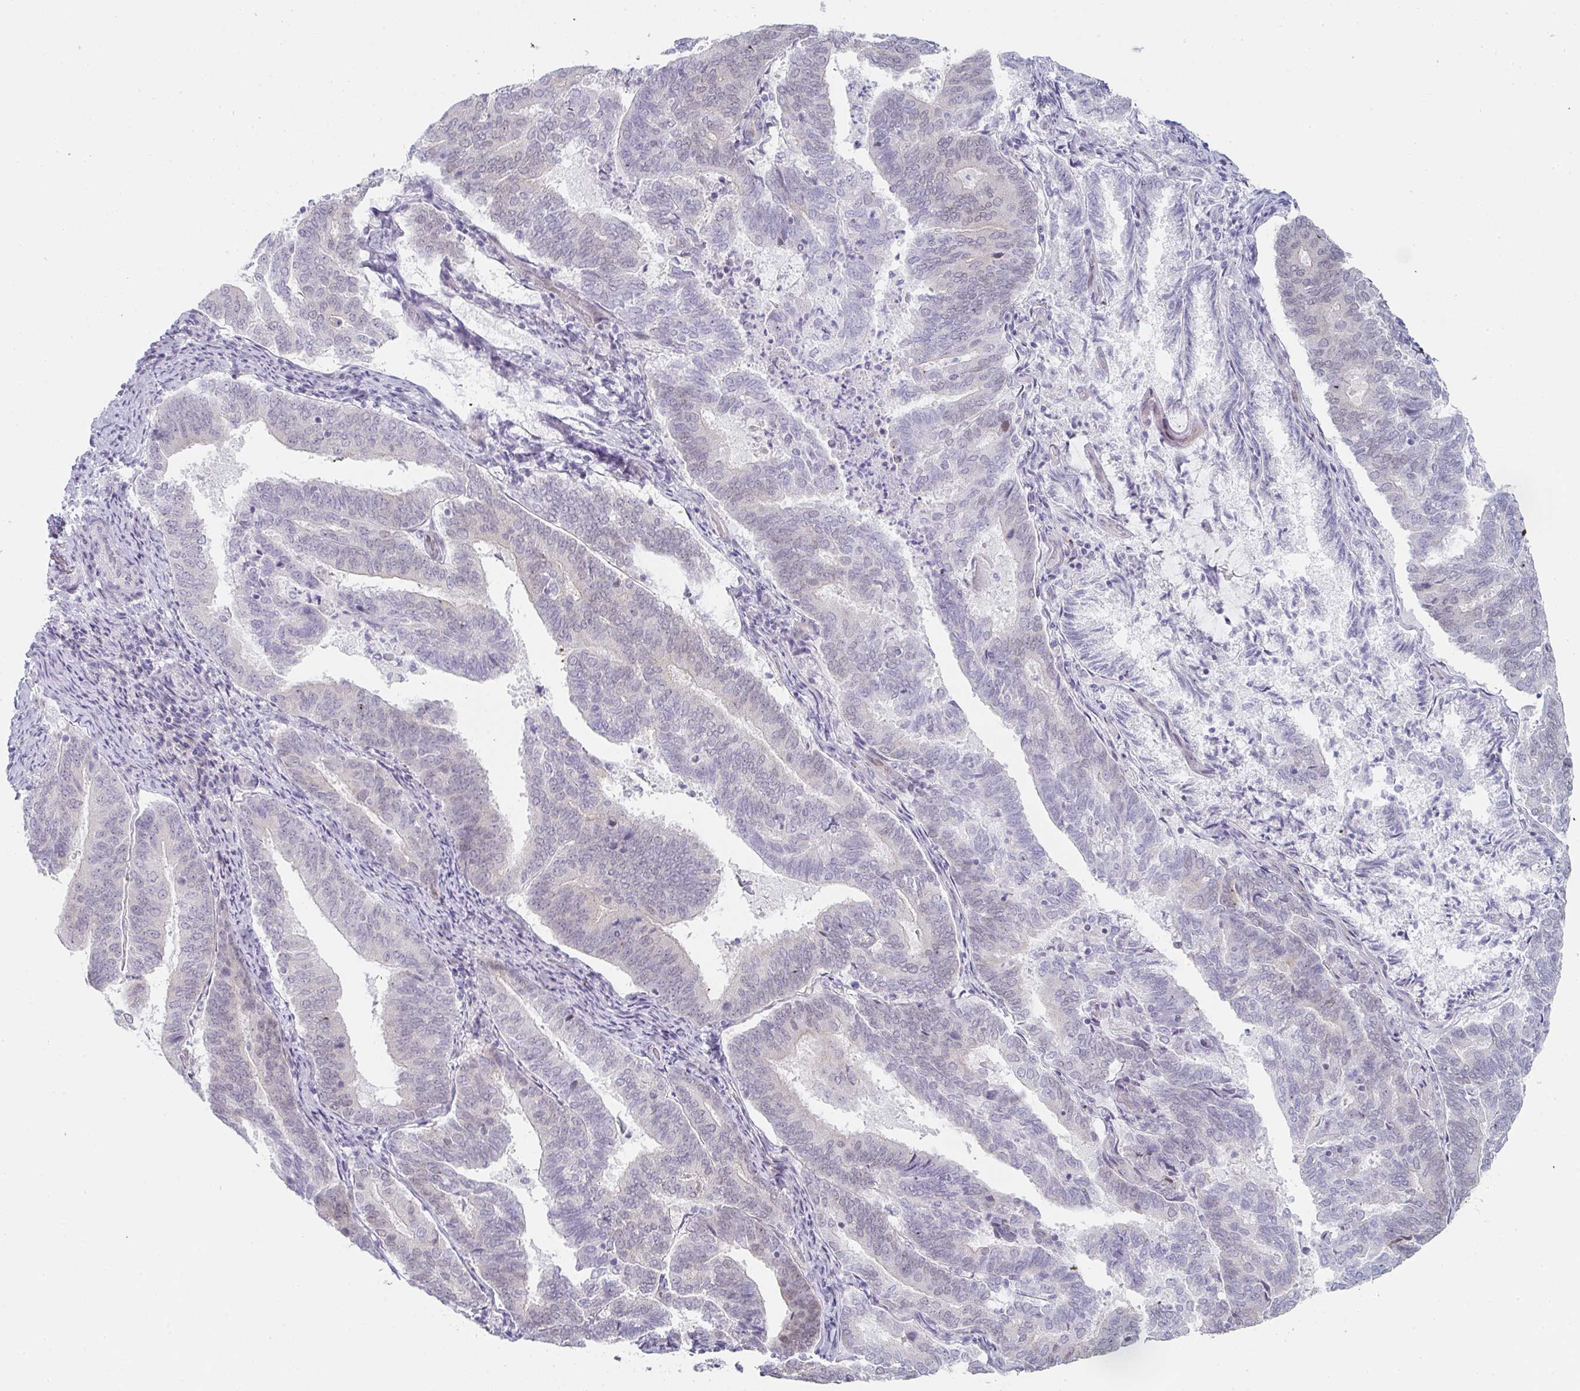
{"staining": {"intensity": "negative", "quantity": "none", "location": "none"}, "tissue": "endometrial cancer", "cell_type": "Tumor cells", "image_type": "cancer", "snomed": [{"axis": "morphology", "description": "Adenocarcinoma, NOS"}, {"axis": "topography", "description": "Endometrium"}], "caption": "An immunohistochemistry (IHC) photomicrograph of adenocarcinoma (endometrial) is shown. There is no staining in tumor cells of adenocarcinoma (endometrial). (DAB IHC with hematoxylin counter stain).", "gene": "POU2AF2", "patient": {"sex": "female", "age": 80}}